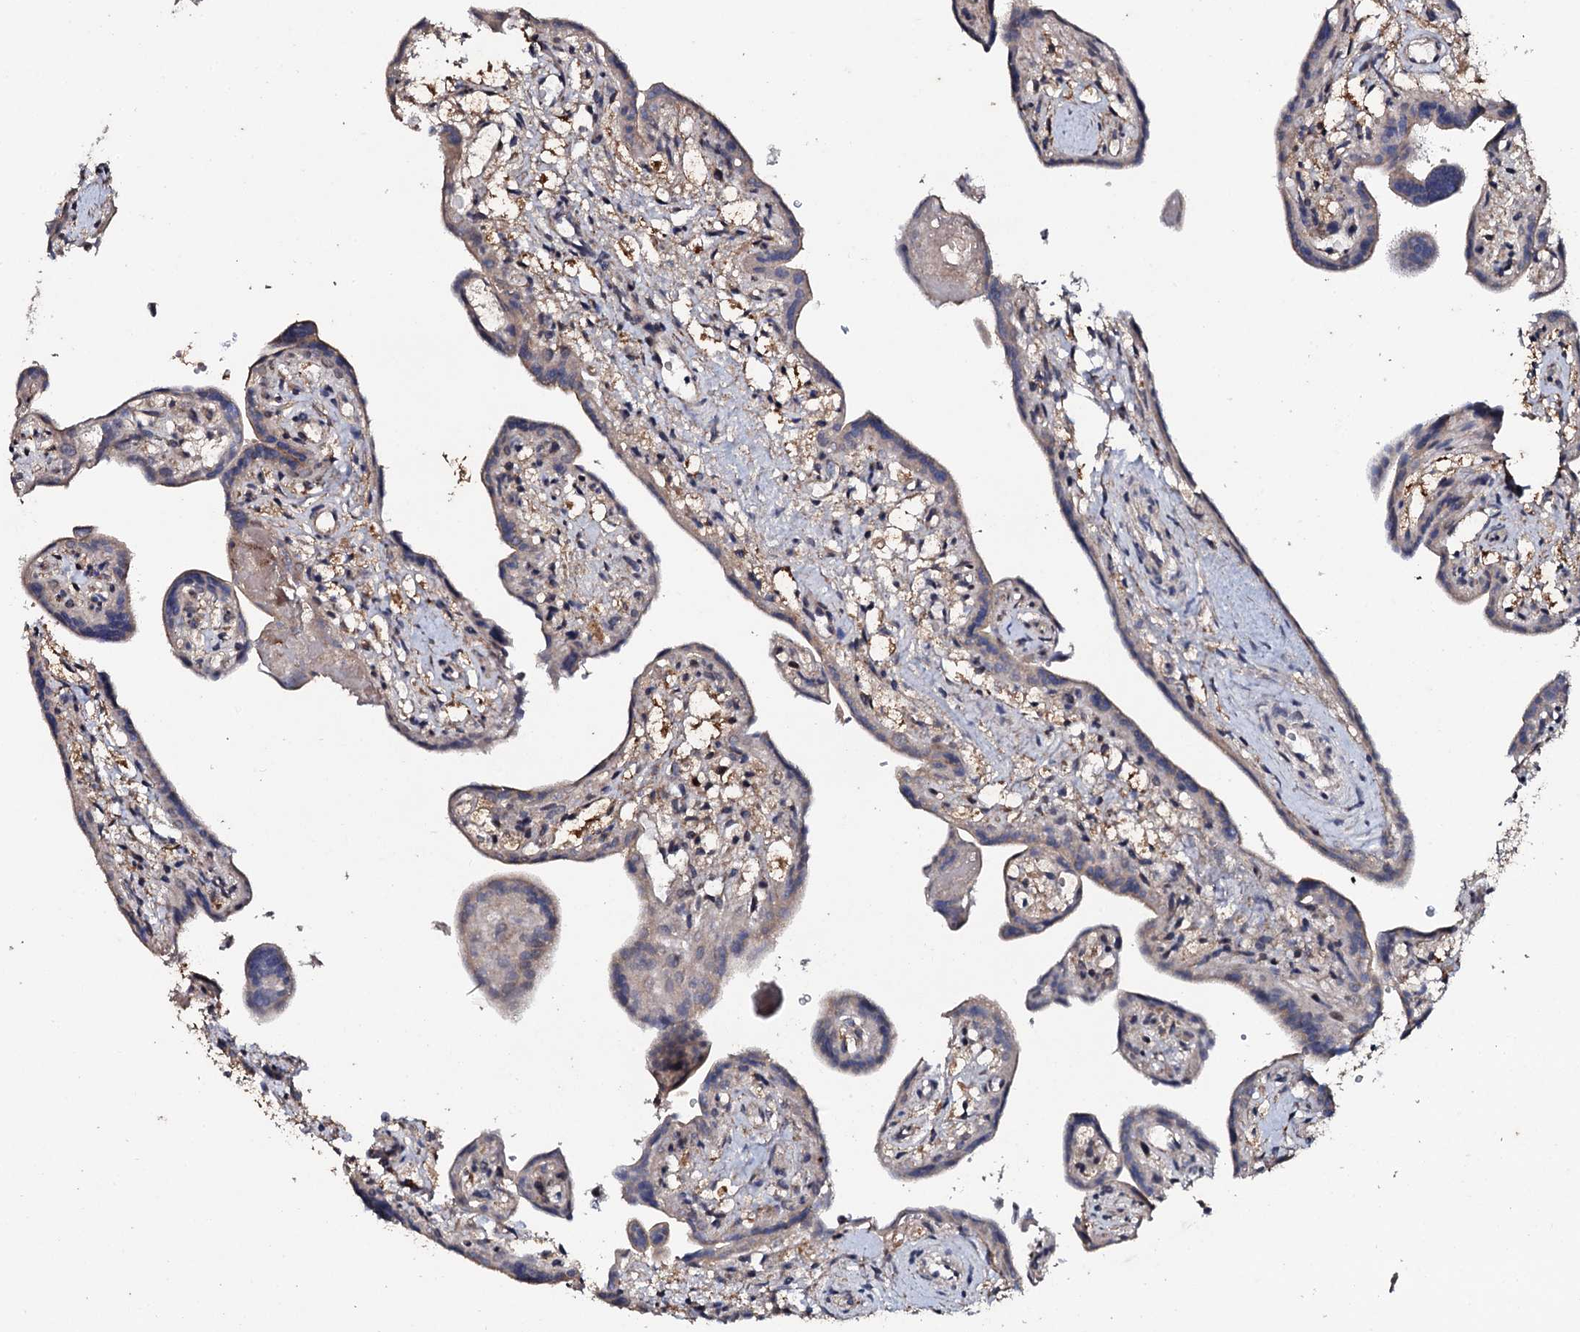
{"staining": {"intensity": "moderate", "quantity": "25%-75%", "location": "cytoplasmic/membranous"}, "tissue": "placenta", "cell_type": "Trophoblastic cells", "image_type": "normal", "snomed": [{"axis": "morphology", "description": "Normal tissue, NOS"}, {"axis": "topography", "description": "Placenta"}], "caption": "Trophoblastic cells reveal moderate cytoplasmic/membranous expression in approximately 25%-75% of cells in benign placenta.", "gene": "FAM111A", "patient": {"sex": "female", "age": 37}}